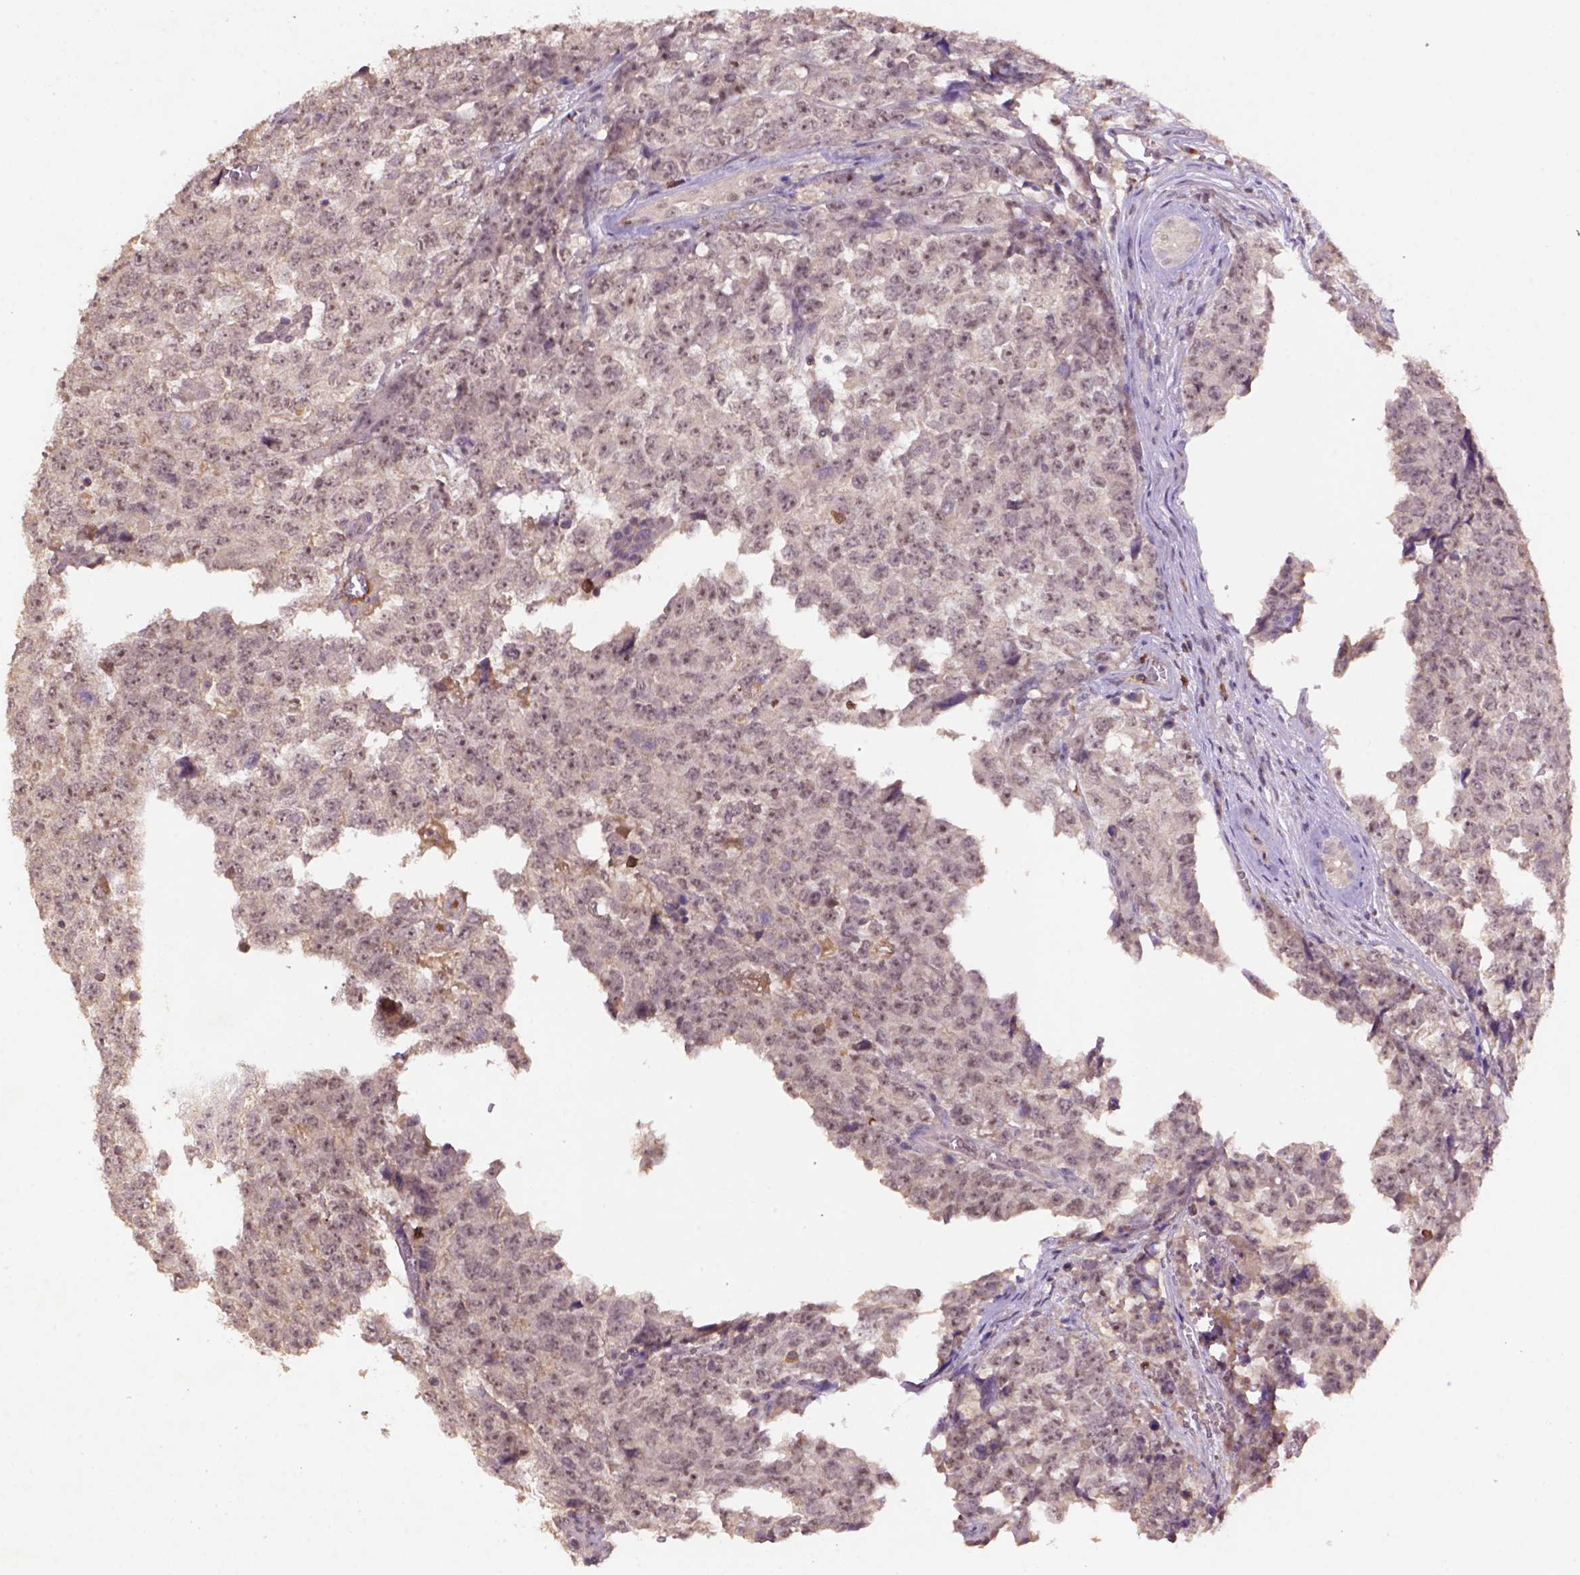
{"staining": {"intensity": "weak", "quantity": ">75%", "location": "cytoplasmic/membranous,nuclear"}, "tissue": "testis cancer", "cell_type": "Tumor cells", "image_type": "cancer", "snomed": [{"axis": "morphology", "description": "Carcinoma, Embryonal, NOS"}, {"axis": "topography", "description": "Testis"}], "caption": "IHC photomicrograph of testis cancer stained for a protein (brown), which shows low levels of weak cytoplasmic/membranous and nuclear expression in about >75% of tumor cells.", "gene": "SCML4", "patient": {"sex": "male", "age": 23}}